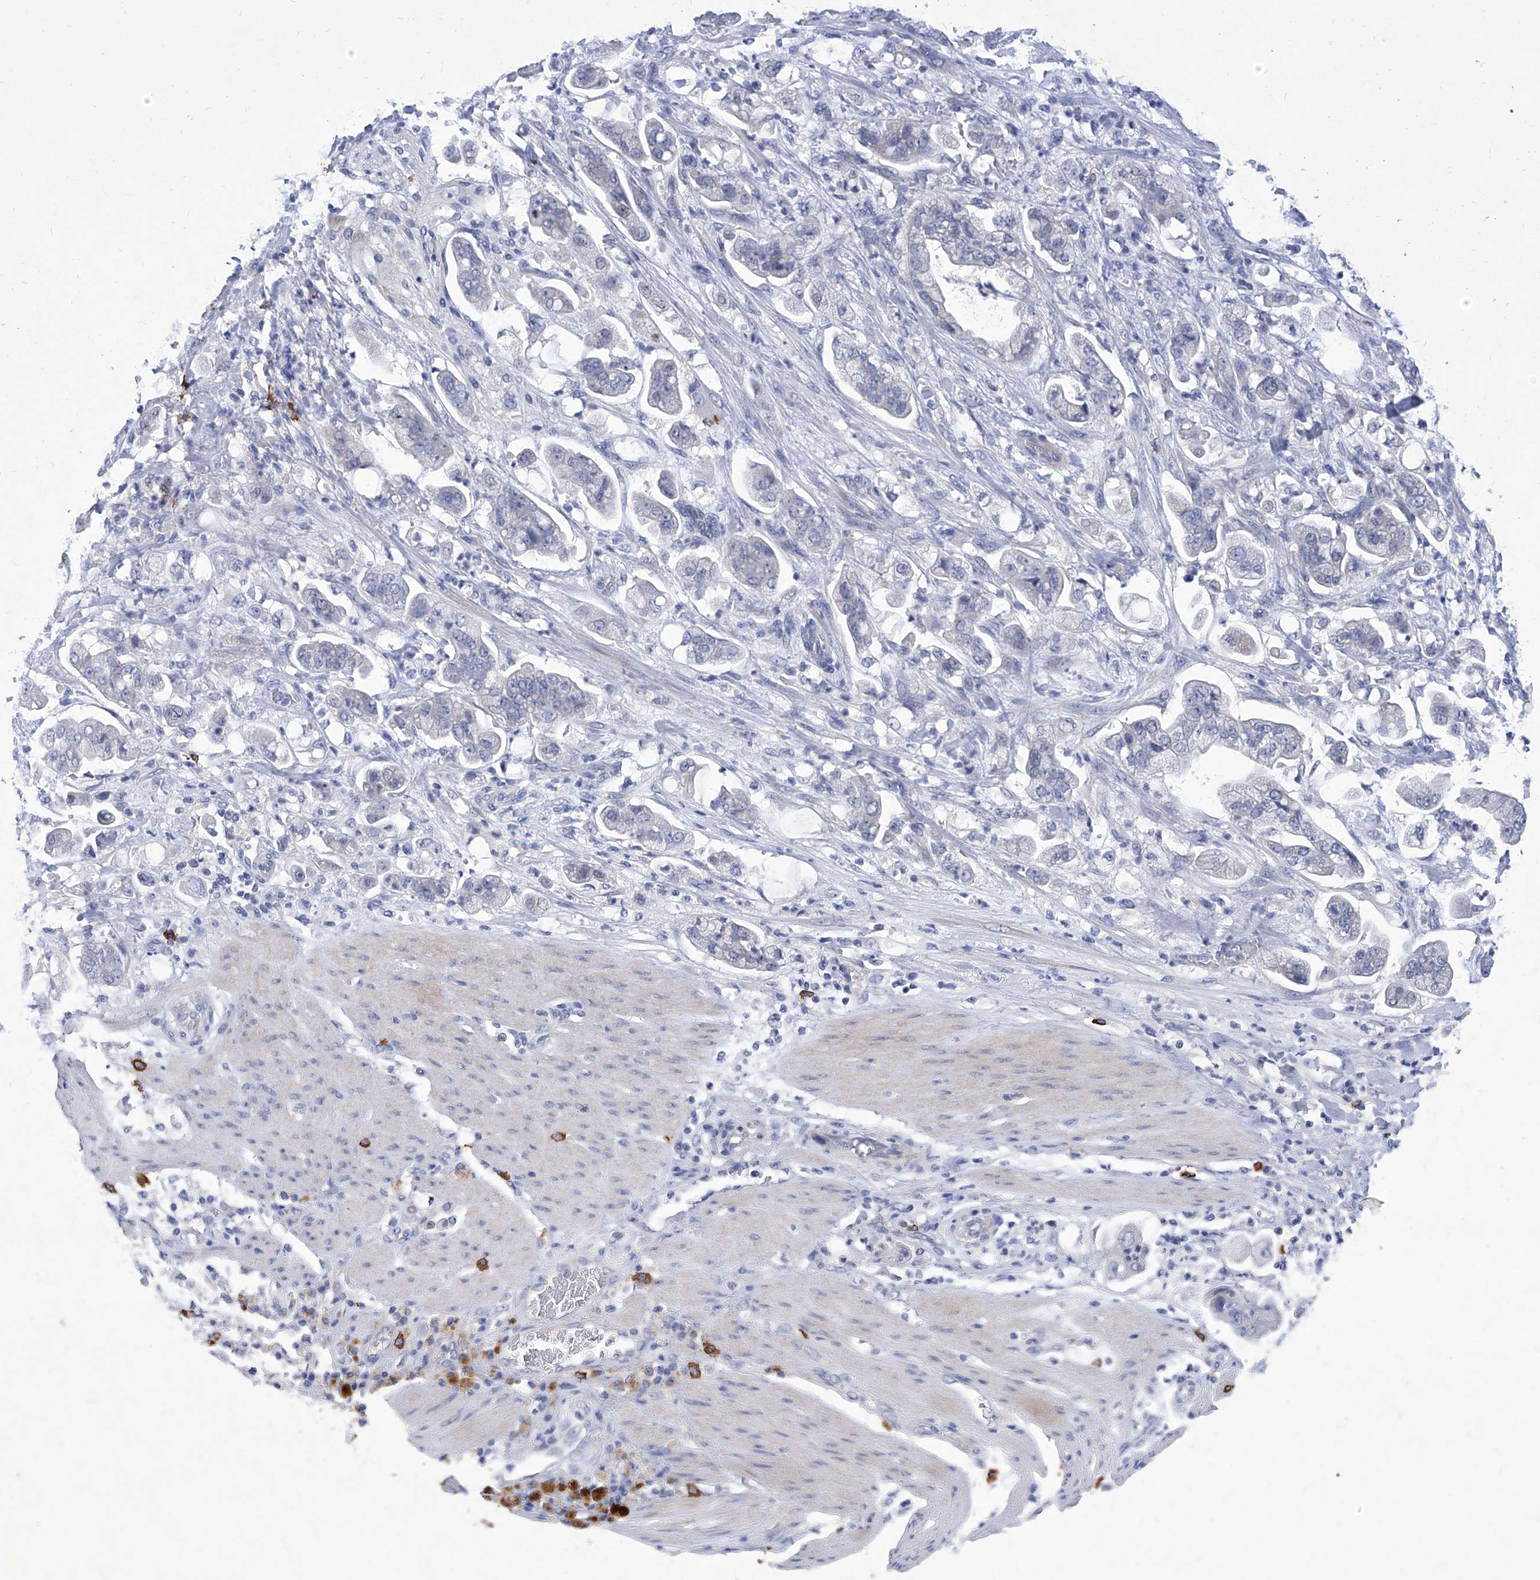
{"staining": {"intensity": "negative", "quantity": "none", "location": "none"}, "tissue": "stomach cancer", "cell_type": "Tumor cells", "image_type": "cancer", "snomed": [{"axis": "morphology", "description": "Adenocarcinoma, NOS"}, {"axis": "topography", "description": "Stomach"}], "caption": "Histopathology image shows no significant protein positivity in tumor cells of stomach cancer.", "gene": "IFNL2", "patient": {"sex": "male", "age": 62}}